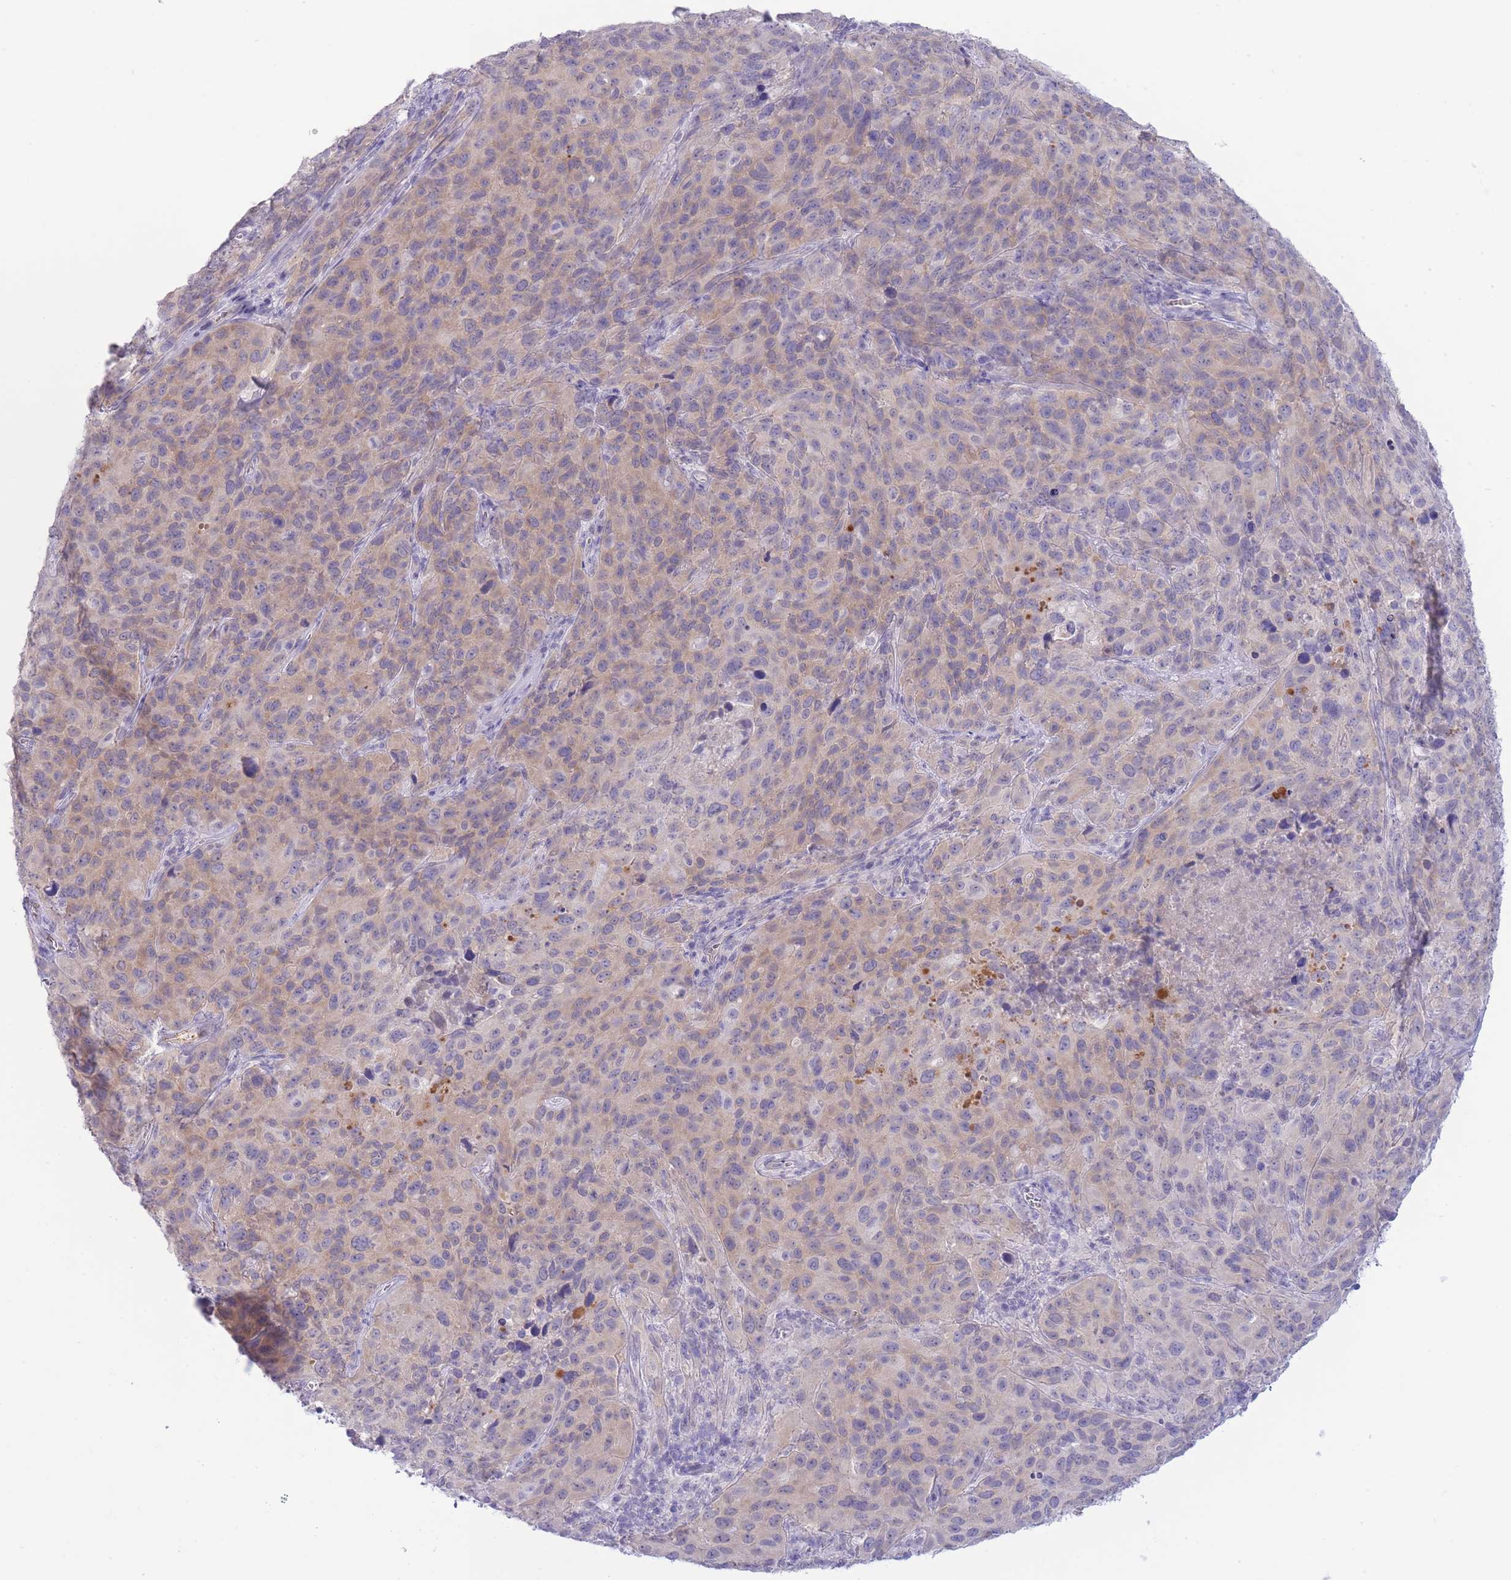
{"staining": {"intensity": "weak", "quantity": "25%-75%", "location": "cytoplasmic/membranous"}, "tissue": "cervical cancer", "cell_type": "Tumor cells", "image_type": "cancer", "snomed": [{"axis": "morphology", "description": "Squamous cell carcinoma, NOS"}, {"axis": "topography", "description": "Cervix"}], "caption": "Cervical cancer stained for a protein (brown) reveals weak cytoplasmic/membranous positive staining in approximately 25%-75% of tumor cells.", "gene": "ASAP3", "patient": {"sex": "female", "age": 51}}